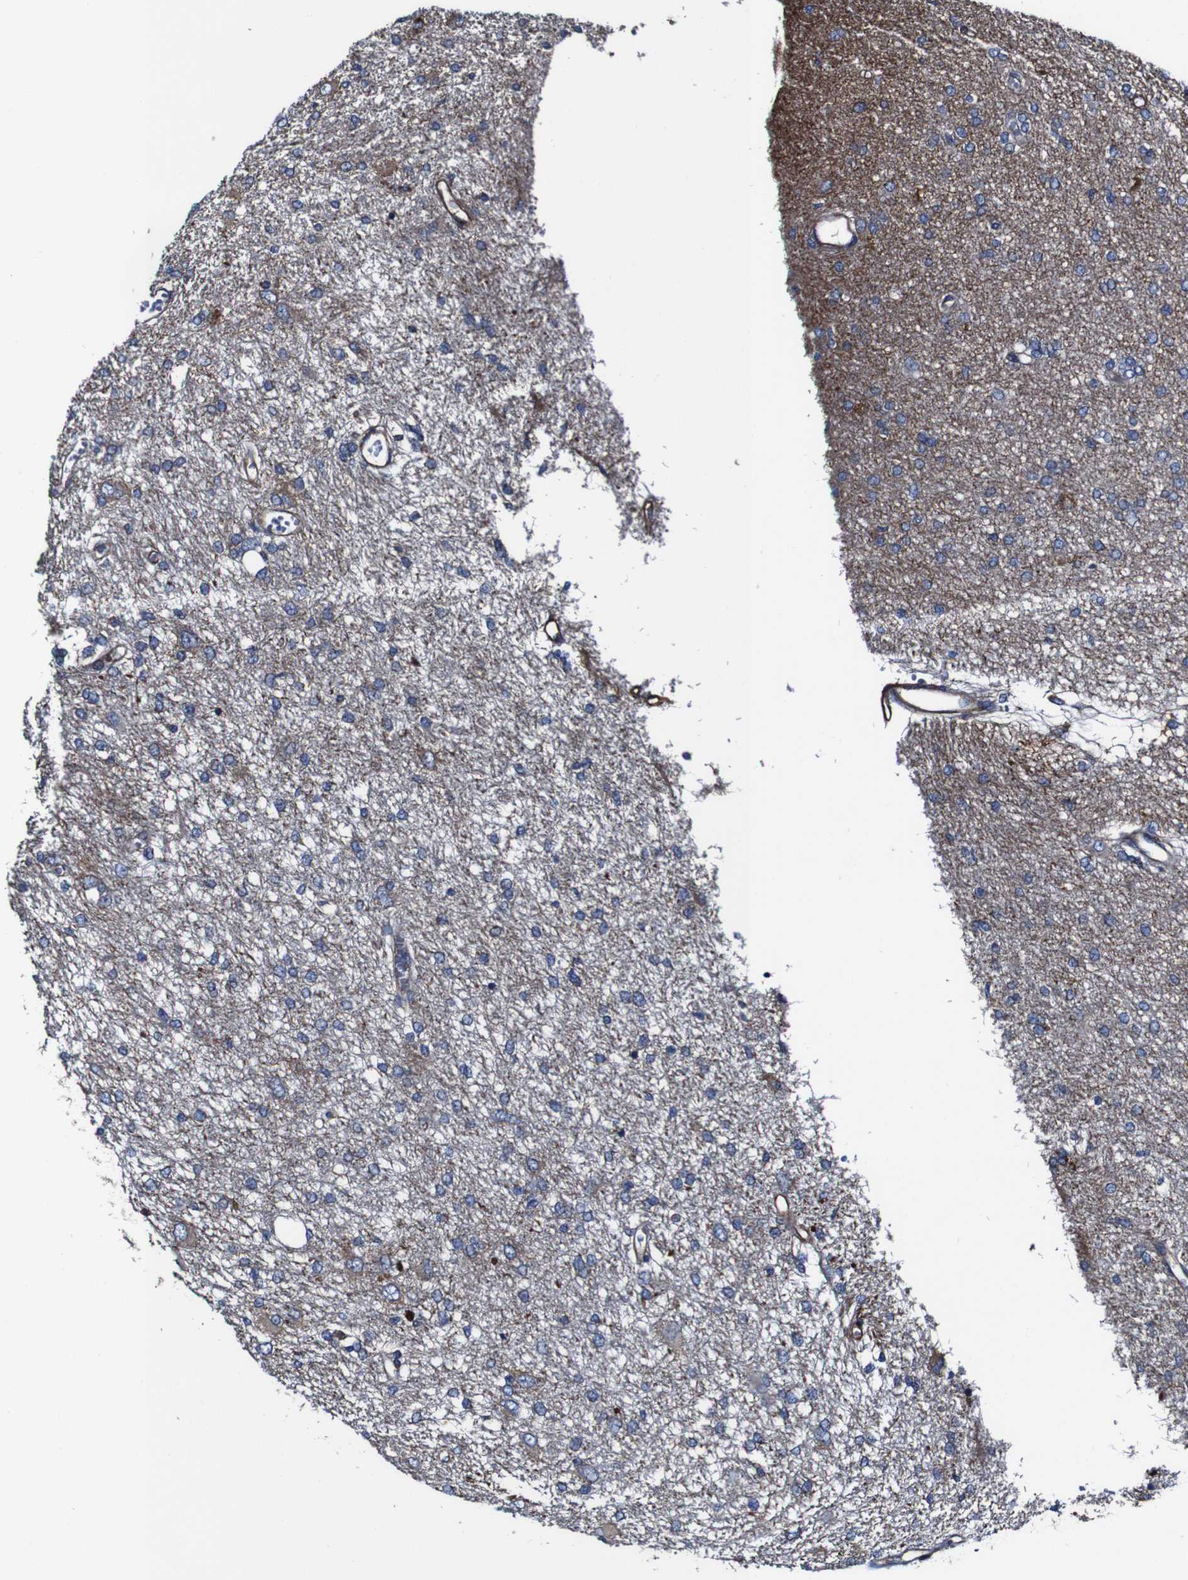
{"staining": {"intensity": "moderate", "quantity": "<25%", "location": "cytoplasmic/membranous"}, "tissue": "glioma", "cell_type": "Tumor cells", "image_type": "cancer", "snomed": [{"axis": "morphology", "description": "Glioma, malignant, High grade"}, {"axis": "topography", "description": "Brain"}], "caption": "A histopathology image of human glioma stained for a protein shows moderate cytoplasmic/membranous brown staining in tumor cells.", "gene": "CSF1R", "patient": {"sex": "female", "age": 59}}